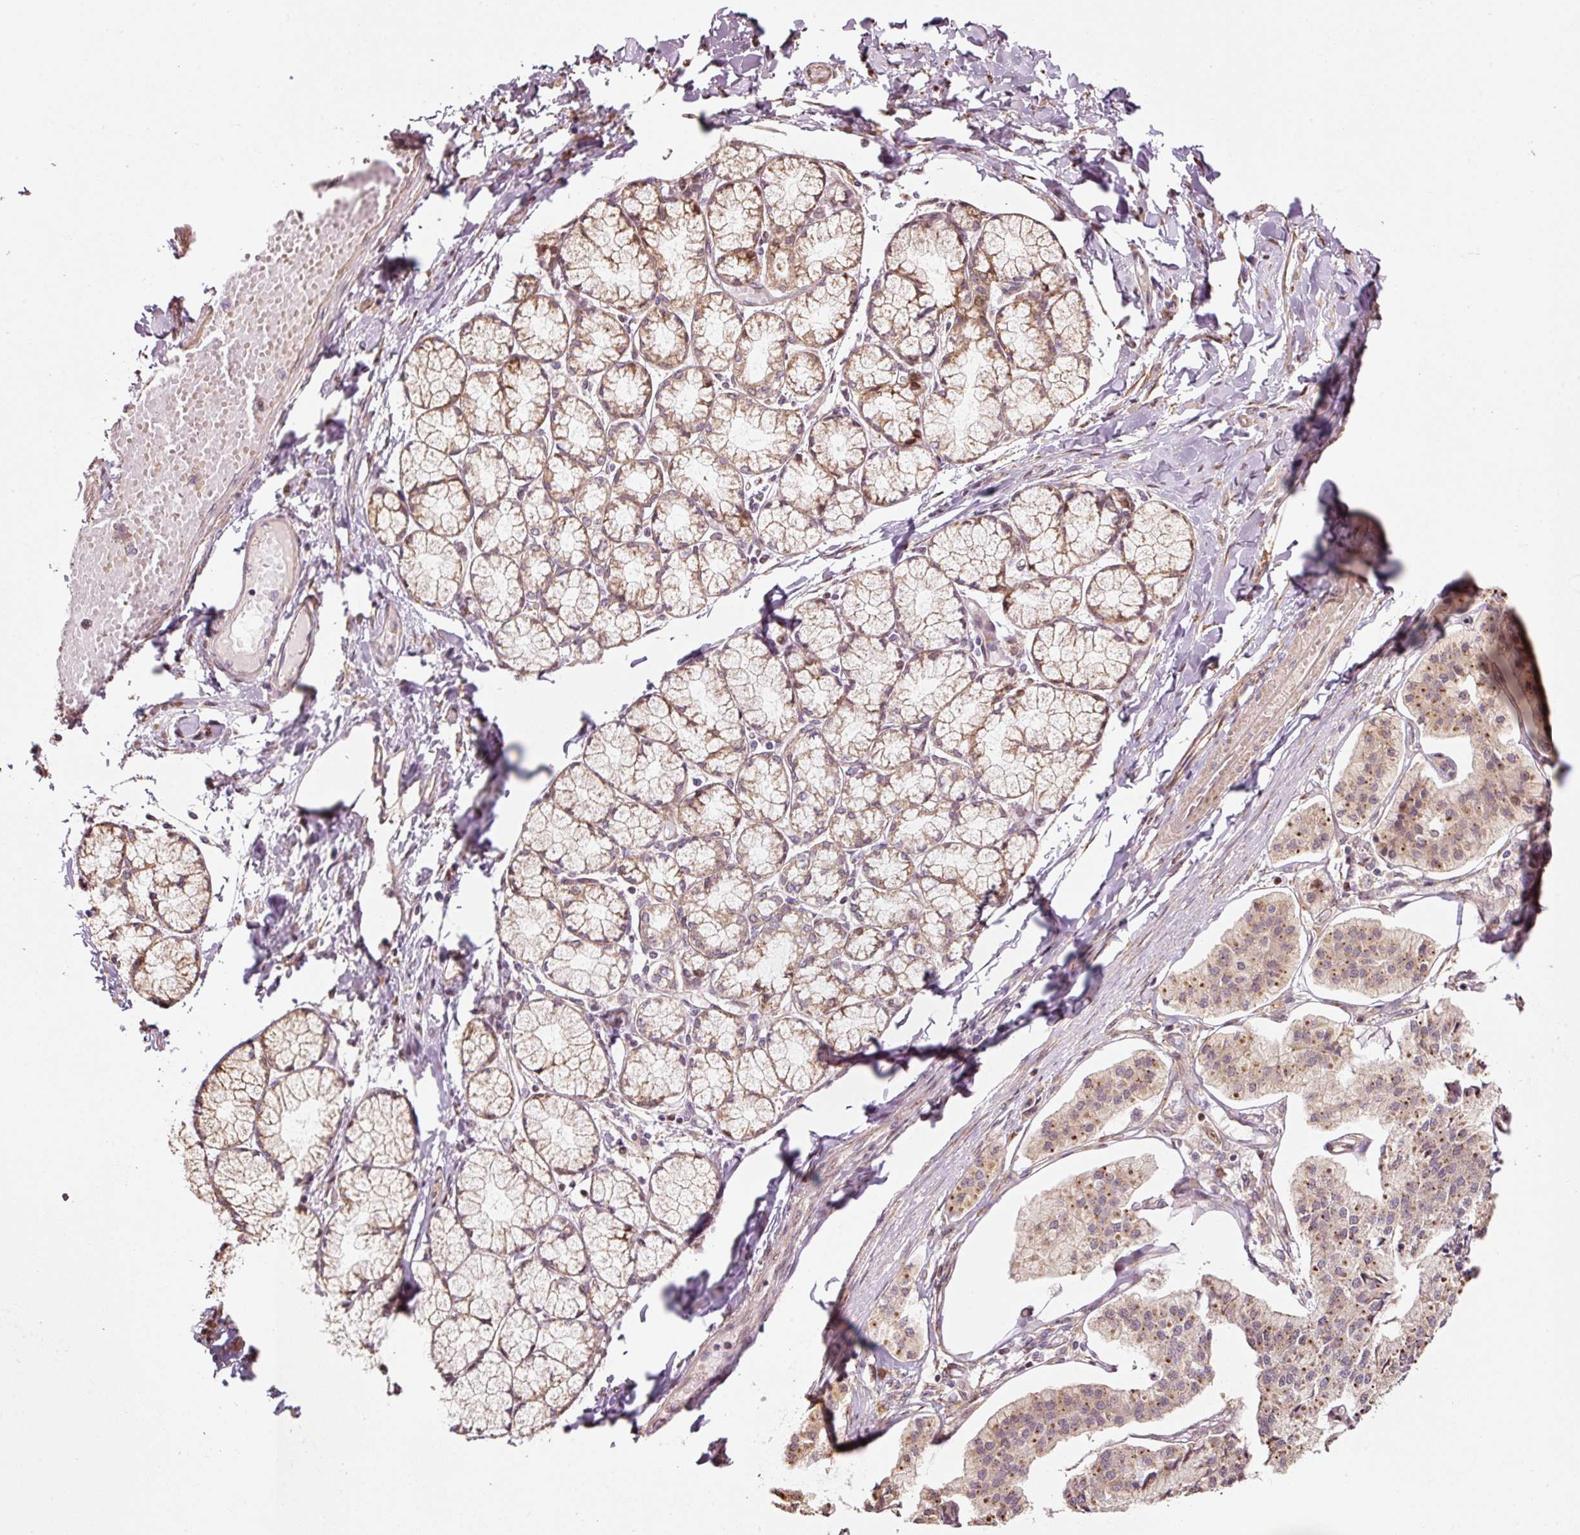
{"staining": {"intensity": "moderate", "quantity": "25%-75%", "location": "cytoplasmic/membranous"}, "tissue": "pancreatic cancer", "cell_type": "Tumor cells", "image_type": "cancer", "snomed": [{"axis": "morphology", "description": "Adenocarcinoma, NOS"}, {"axis": "topography", "description": "Pancreas"}], "caption": "A brown stain highlights moderate cytoplasmic/membranous staining of a protein in adenocarcinoma (pancreatic) tumor cells.", "gene": "ETF1", "patient": {"sex": "female", "age": 50}}